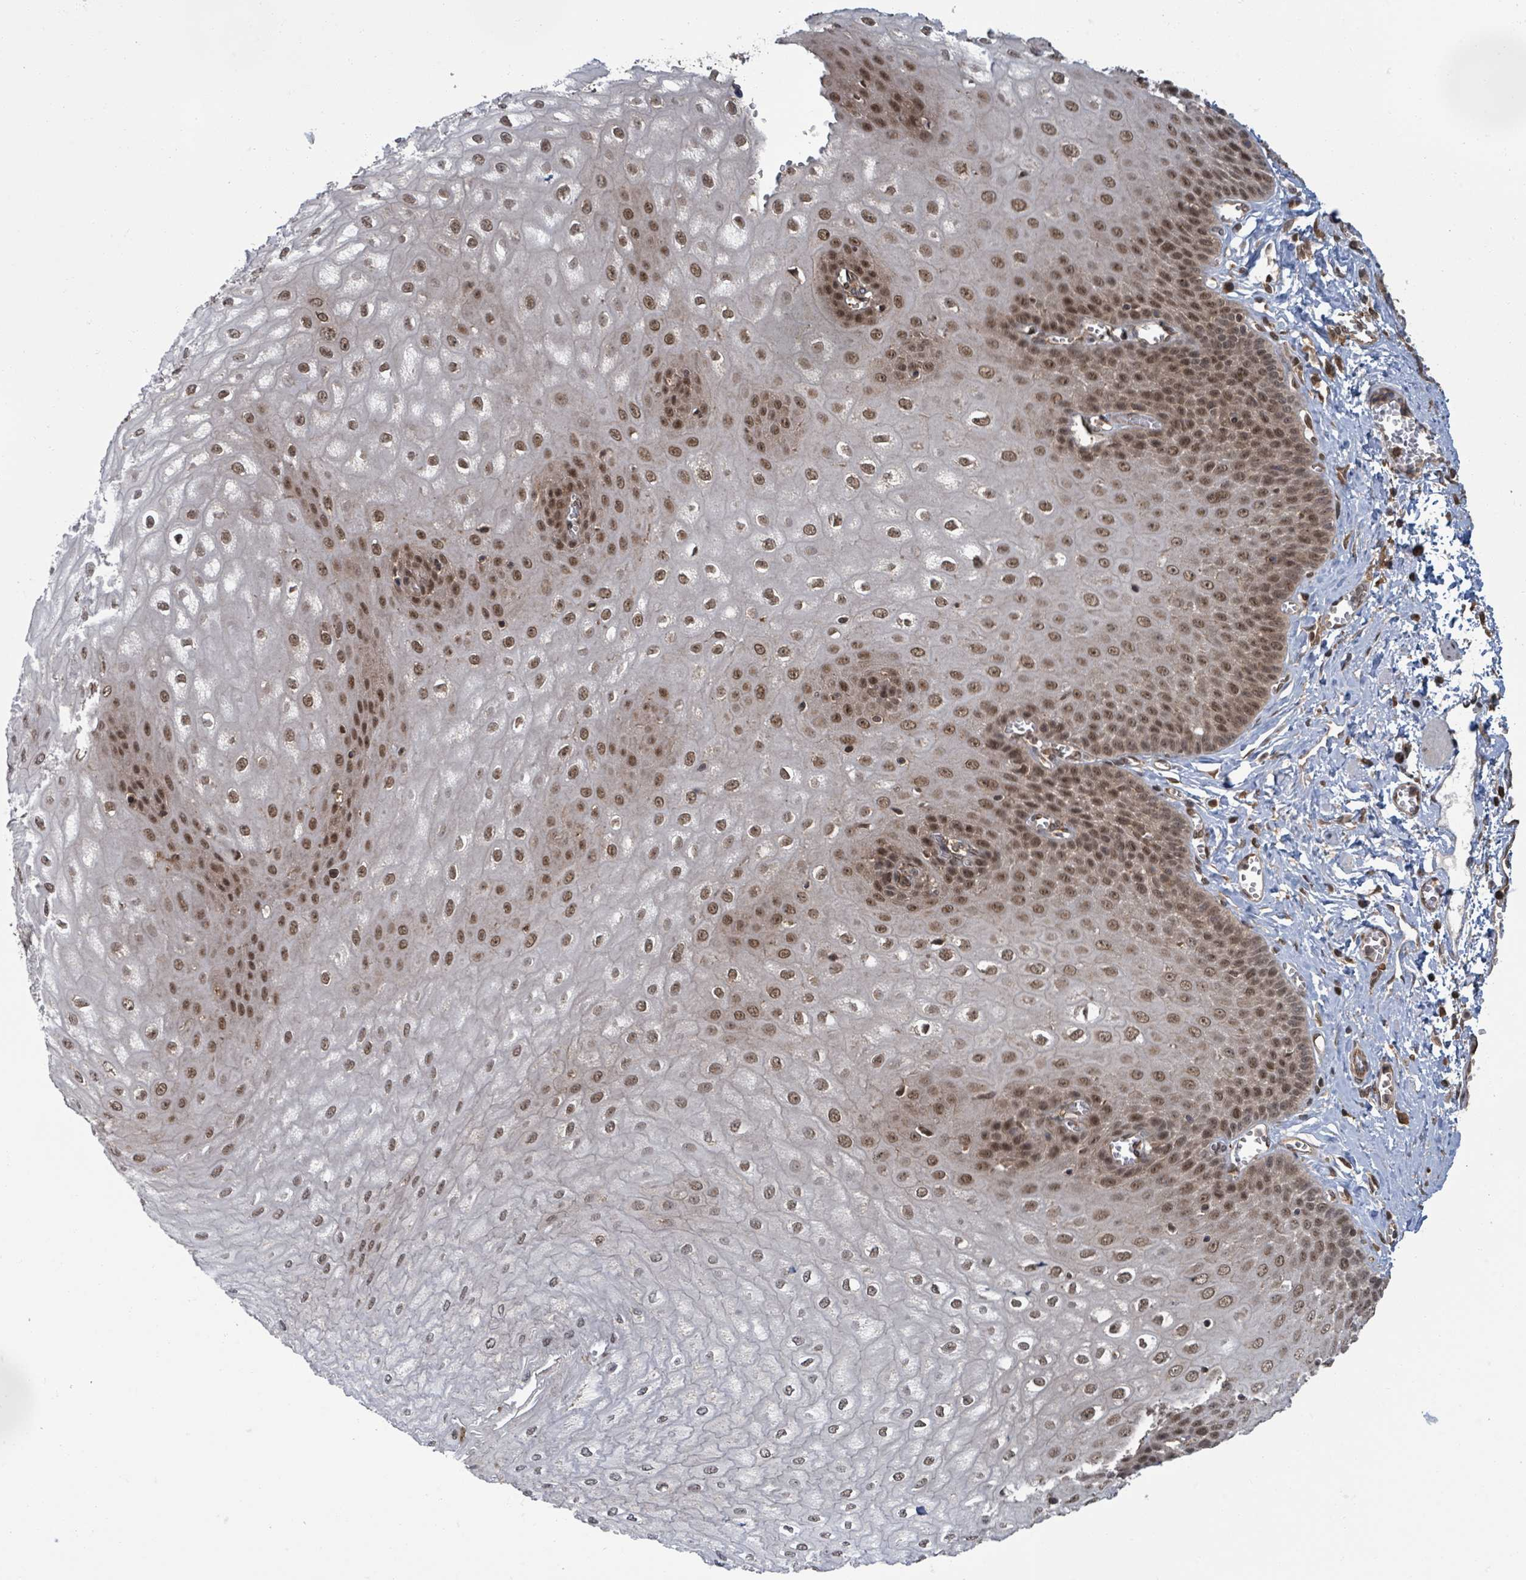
{"staining": {"intensity": "moderate", "quantity": ">75%", "location": "nuclear"}, "tissue": "esophagus", "cell_type": "Squamous epithelial cells", "image_type": "normal", "snomed": [{"axis": "morphology", "description": "Normal tissue, NOS"}, {"axis": "topography", "description": "Esophagus"}], "caption": "This histopathology image shows immunohistochemistry staining of normal human esophagus, with medium moderate nuclear staining in about >75% of squamous epithelial cells.", "gene": "ENSG00000256500", "patient": {"sex": "male", "age": 60}}